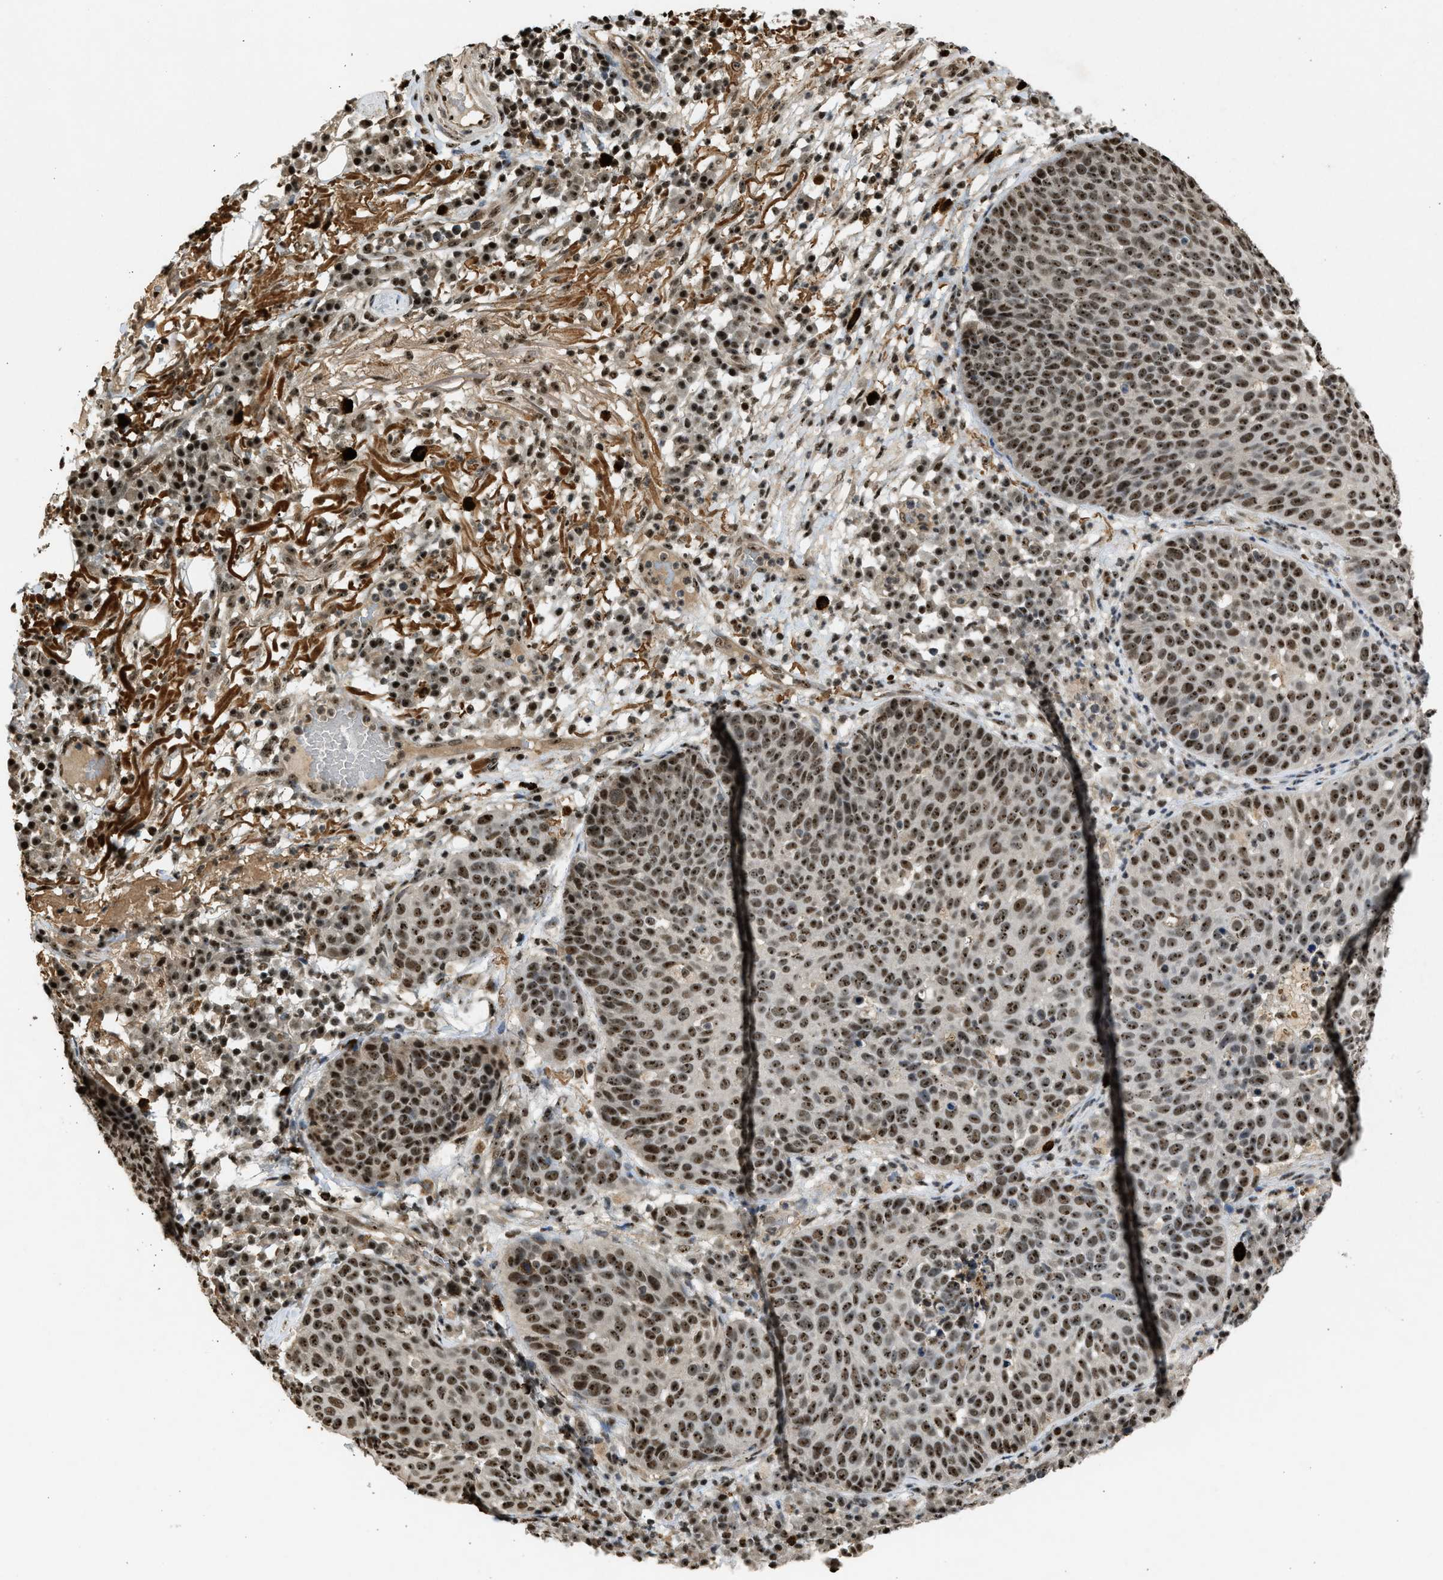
{"staining": {"intensity": "moderate", "quantity": ">75%", "location": "nuclear"}, "tissue": "skin cancer", "cell_type": "Tumor cells", "image_type": "cancer", "snomed": [{"axis": "morphology", "description": "Squamous cell carcinoma in situ, NOS"}, {"axis": "morphology", "description": "Squamous cell carcinoma, NOS"}, {"axis": "topography", "description": "Skin"}], "caption": "The photomicrograph displays immunohistochemical staining of skin cancer. There is moderate nuclear positivity is appreciated in about >75% of tumor cells.", "gene": "TFDP2", "patient": {"sex": "male", "age": 93}}